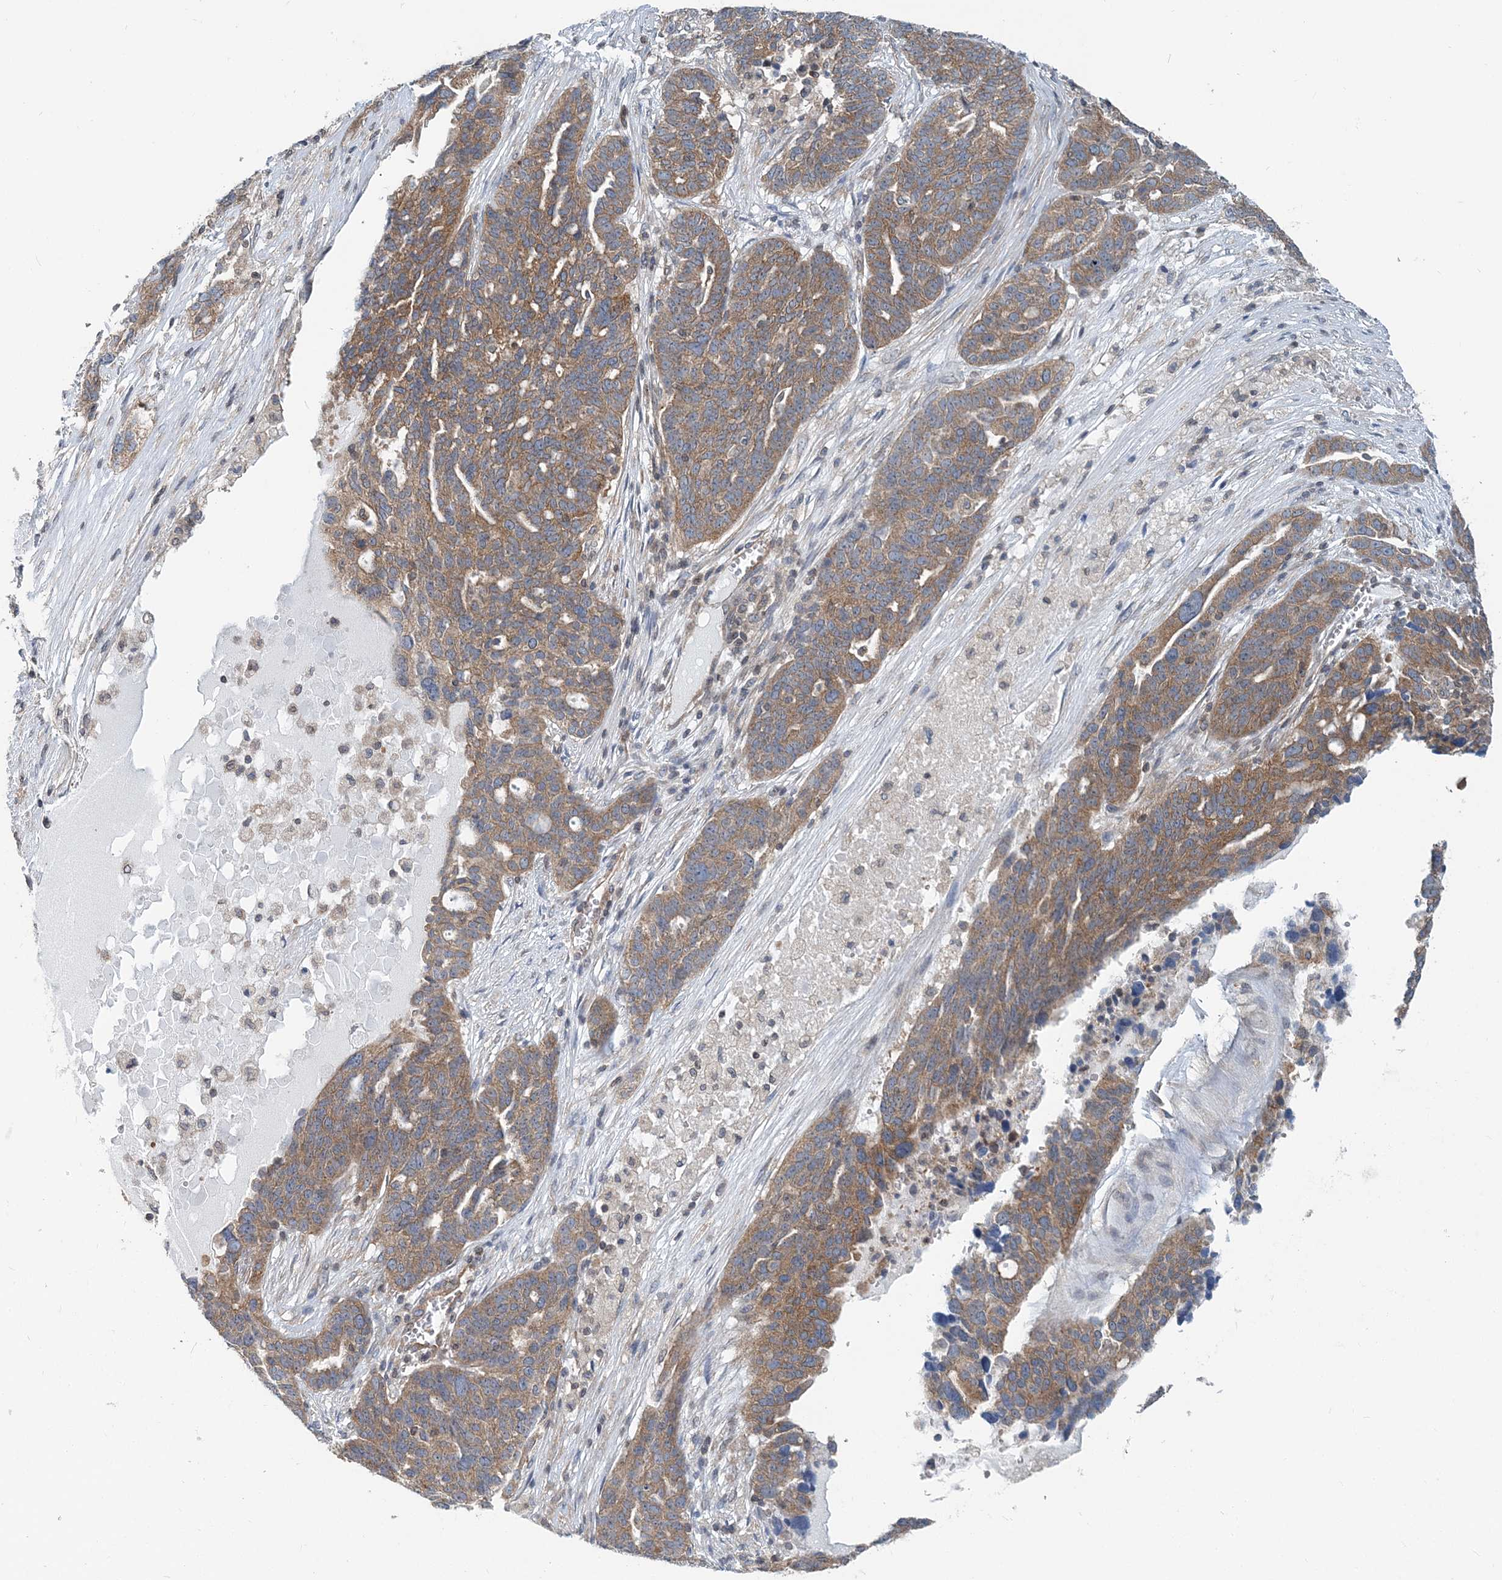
{"staining": {"intensity": "moderate", "quantity": ">75%", "location": "cytoplasmic/membranous"}, "tissue": "ovarian cancer", "cell_type": "Tumor cells", "image_type": "cancer", "snomed": [{"axis": "morphology", "description": "Cystadenocarcinoma, serous, NOS"}, {"axis": "topography", "description": "Ovary"}], "caption": "Moderate cytoplasmic/membranous expression for a protein is appreciated in about >75% of tumor cells of serous cystadenocarcinoma (ovarian) using IHC.", "gene": "MOB4", "patient": {"sex": "female", "age": 59}}